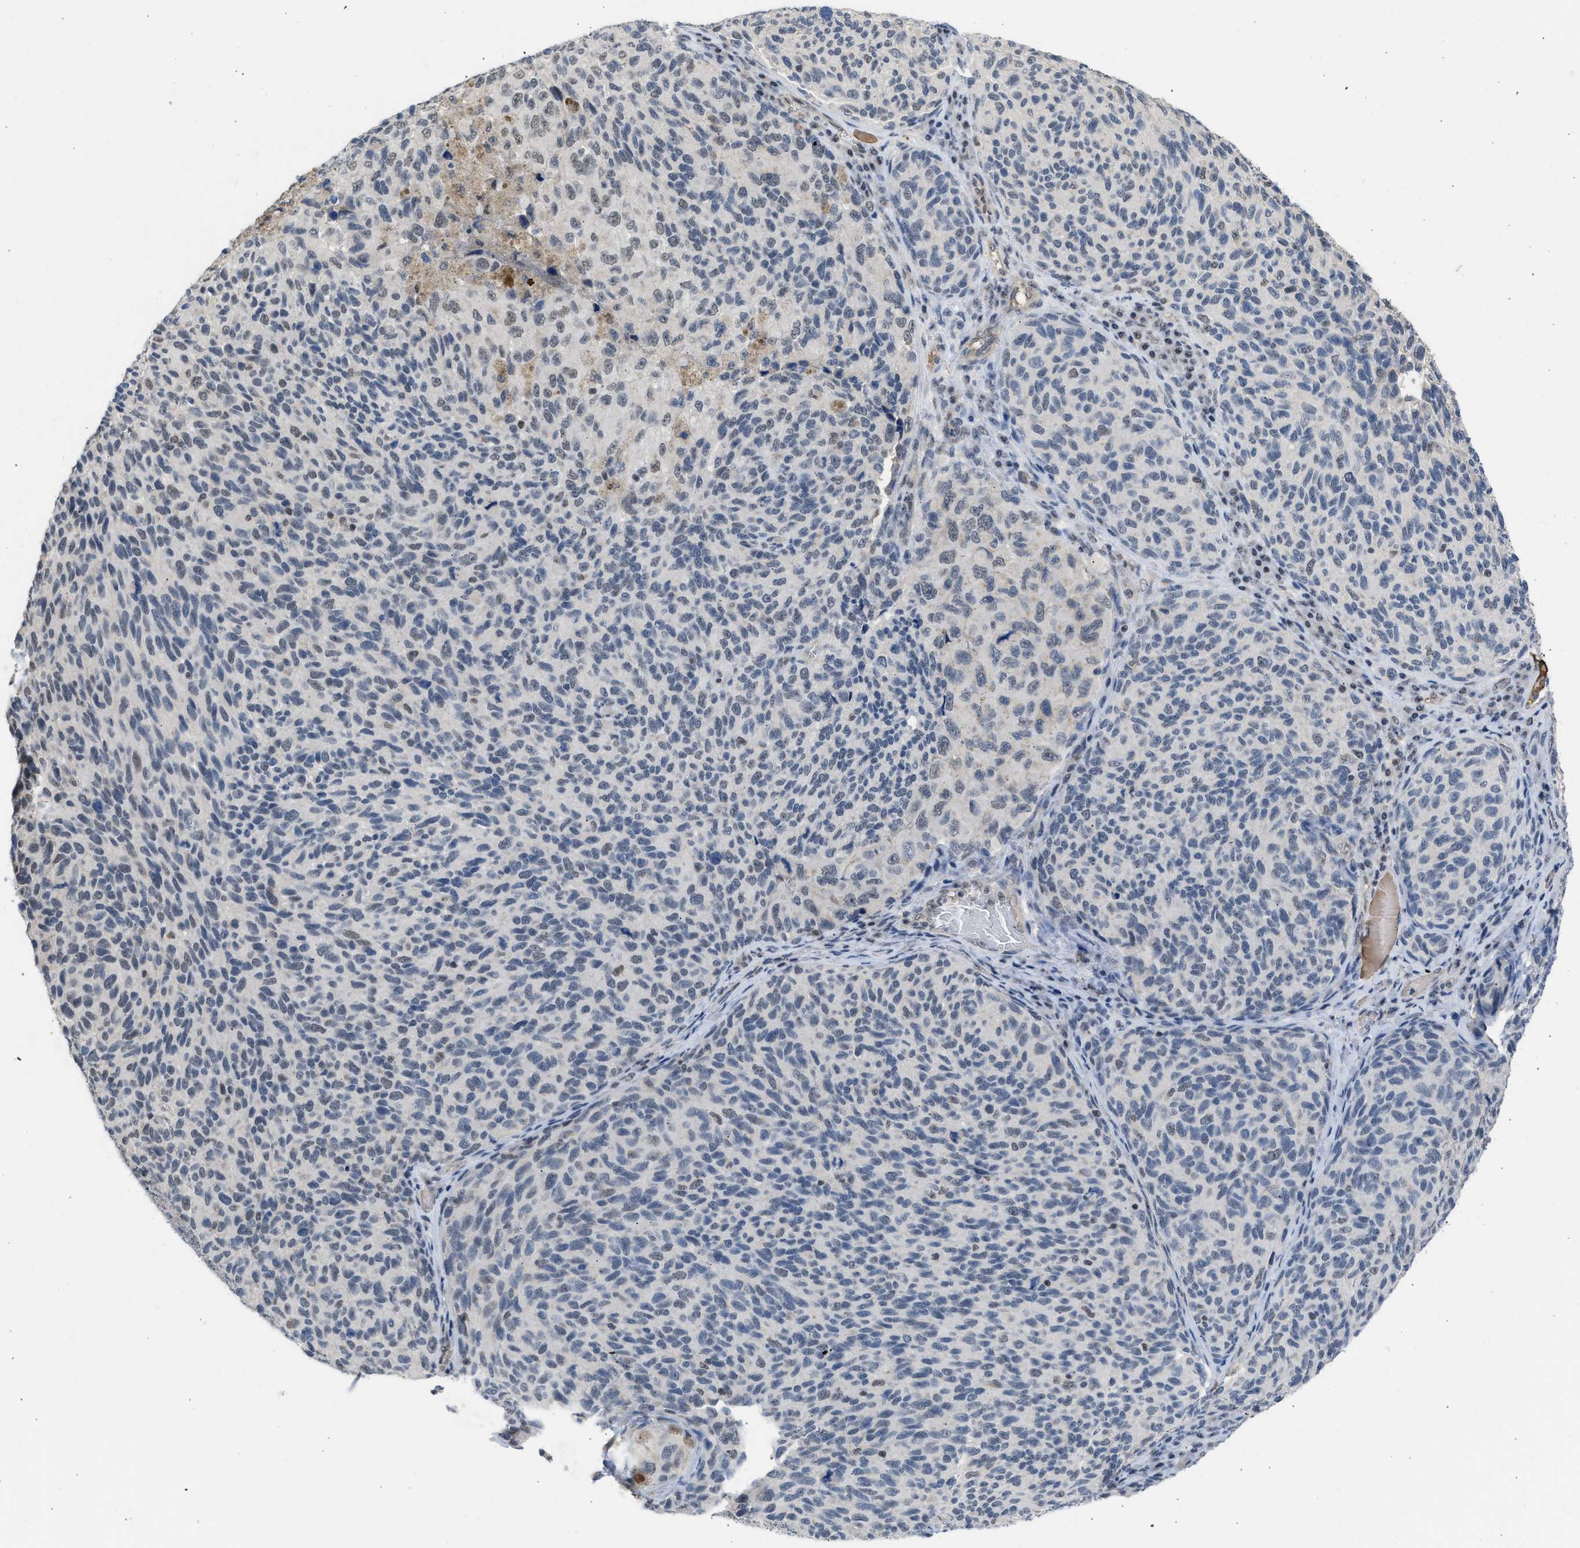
{"staining": {"intensity": "weak", "quantity": "<25%", "location": "nuclear"}, "tissue": "melanoma", "cell_type": "Tumor cells", "image_type": "cancer", "snomed": [{"axis": "morphology", "description": "Malignant melanoma, NOS"}, {"axis": "topography", "description": "Skin"}], "caption": "Tumor cells are negative for protein expression in human melanoma.", "gene": "TERF2IP", "patient": {"sex": "female", "age": 73}}